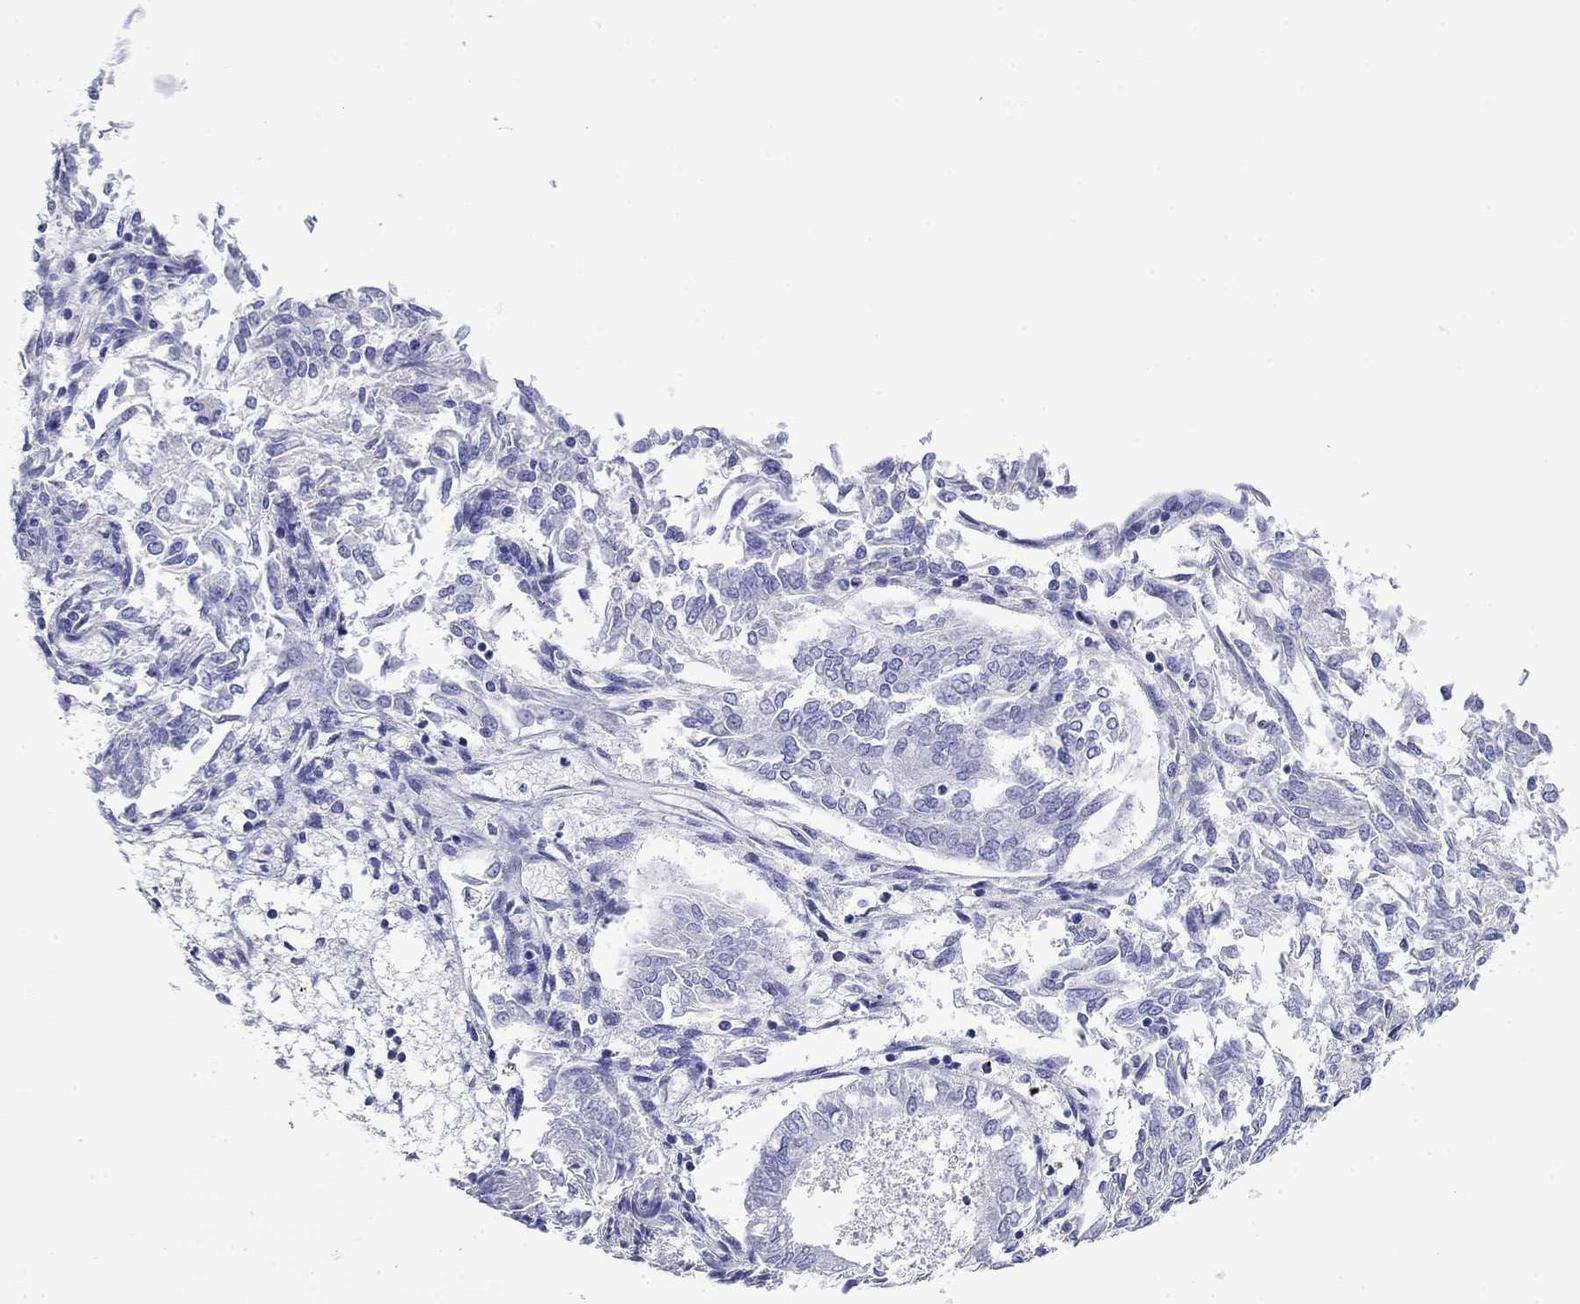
{"staining": {"intensity": "negative", "quantity": "none", "location": "none"}, "tissue": "endometrial cancer", "cell_type": "Tumor cells", "image_type": "cancer", "snomed": [{"axis": "morphology", "description": "Adenocarcinoma, NOS"}, {"axis": "topography", "description": "Endometrium"}], "caption": "Image shows no protein staining in tumor cells of endometrial cancer tissue.", "gene": "GIP", "patient": {"sex": "female", "age": 58}}